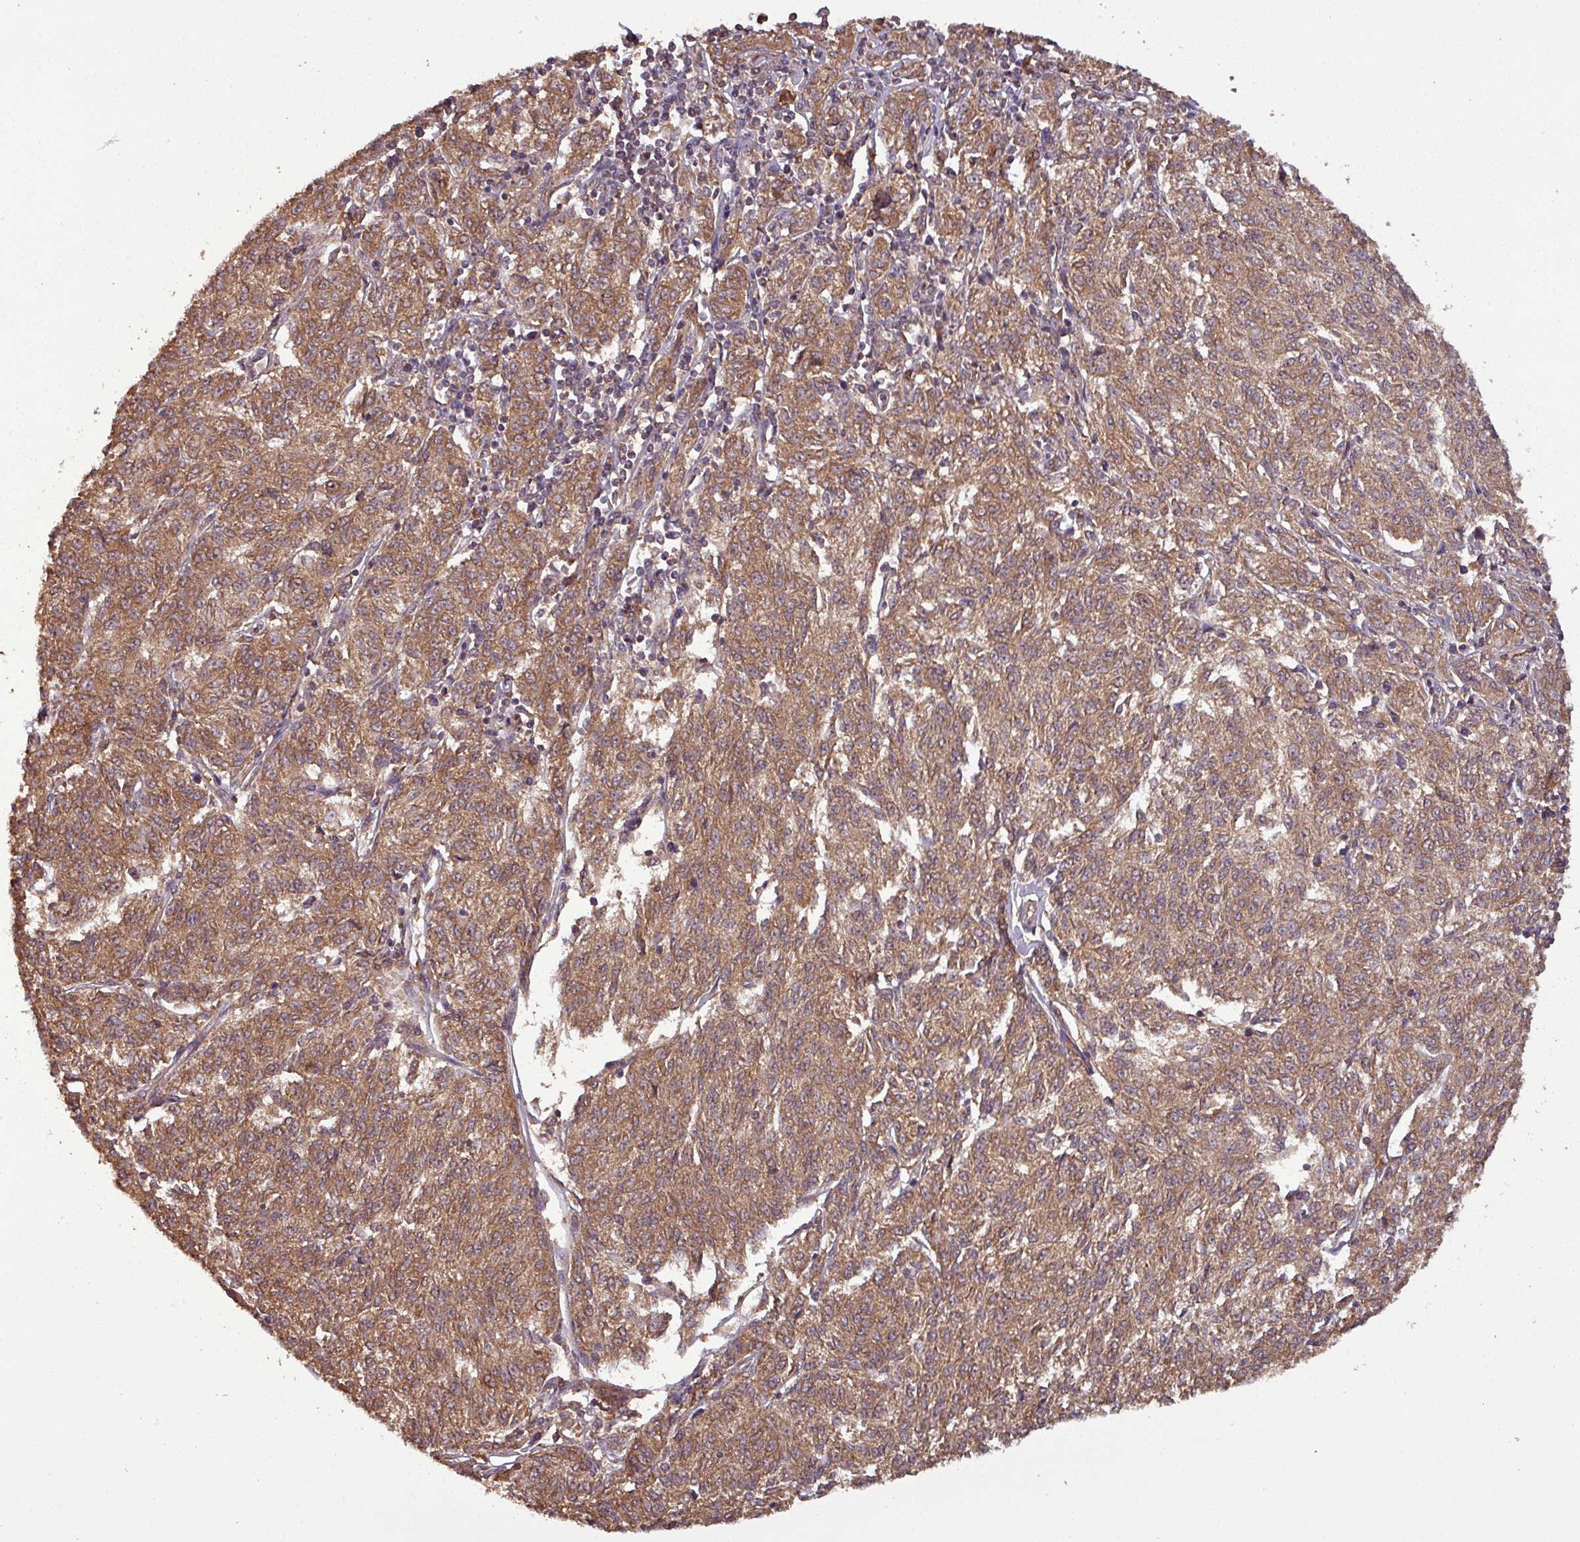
{"staining": {"intensity": "moderate", "quantity": ">75%", "location": "cytoplasmic/membranous"}, "tissue": "melanoma", "cell_type": "Tumor cells", "image_type": "cancer", "snomed": [{"axis": "morphology", "description": "Malignant melanoma, NOS"}, {"axis": "topography", "description": "Skin"}], "caption": "Protein expression analysis of malignant melanoma demonstrates moderate cytoplasmic/membranous positivity in approximately >75% of tumor cells.", "gene": "NT5C3A", "patient": {"sex": "female", "age": 72}}